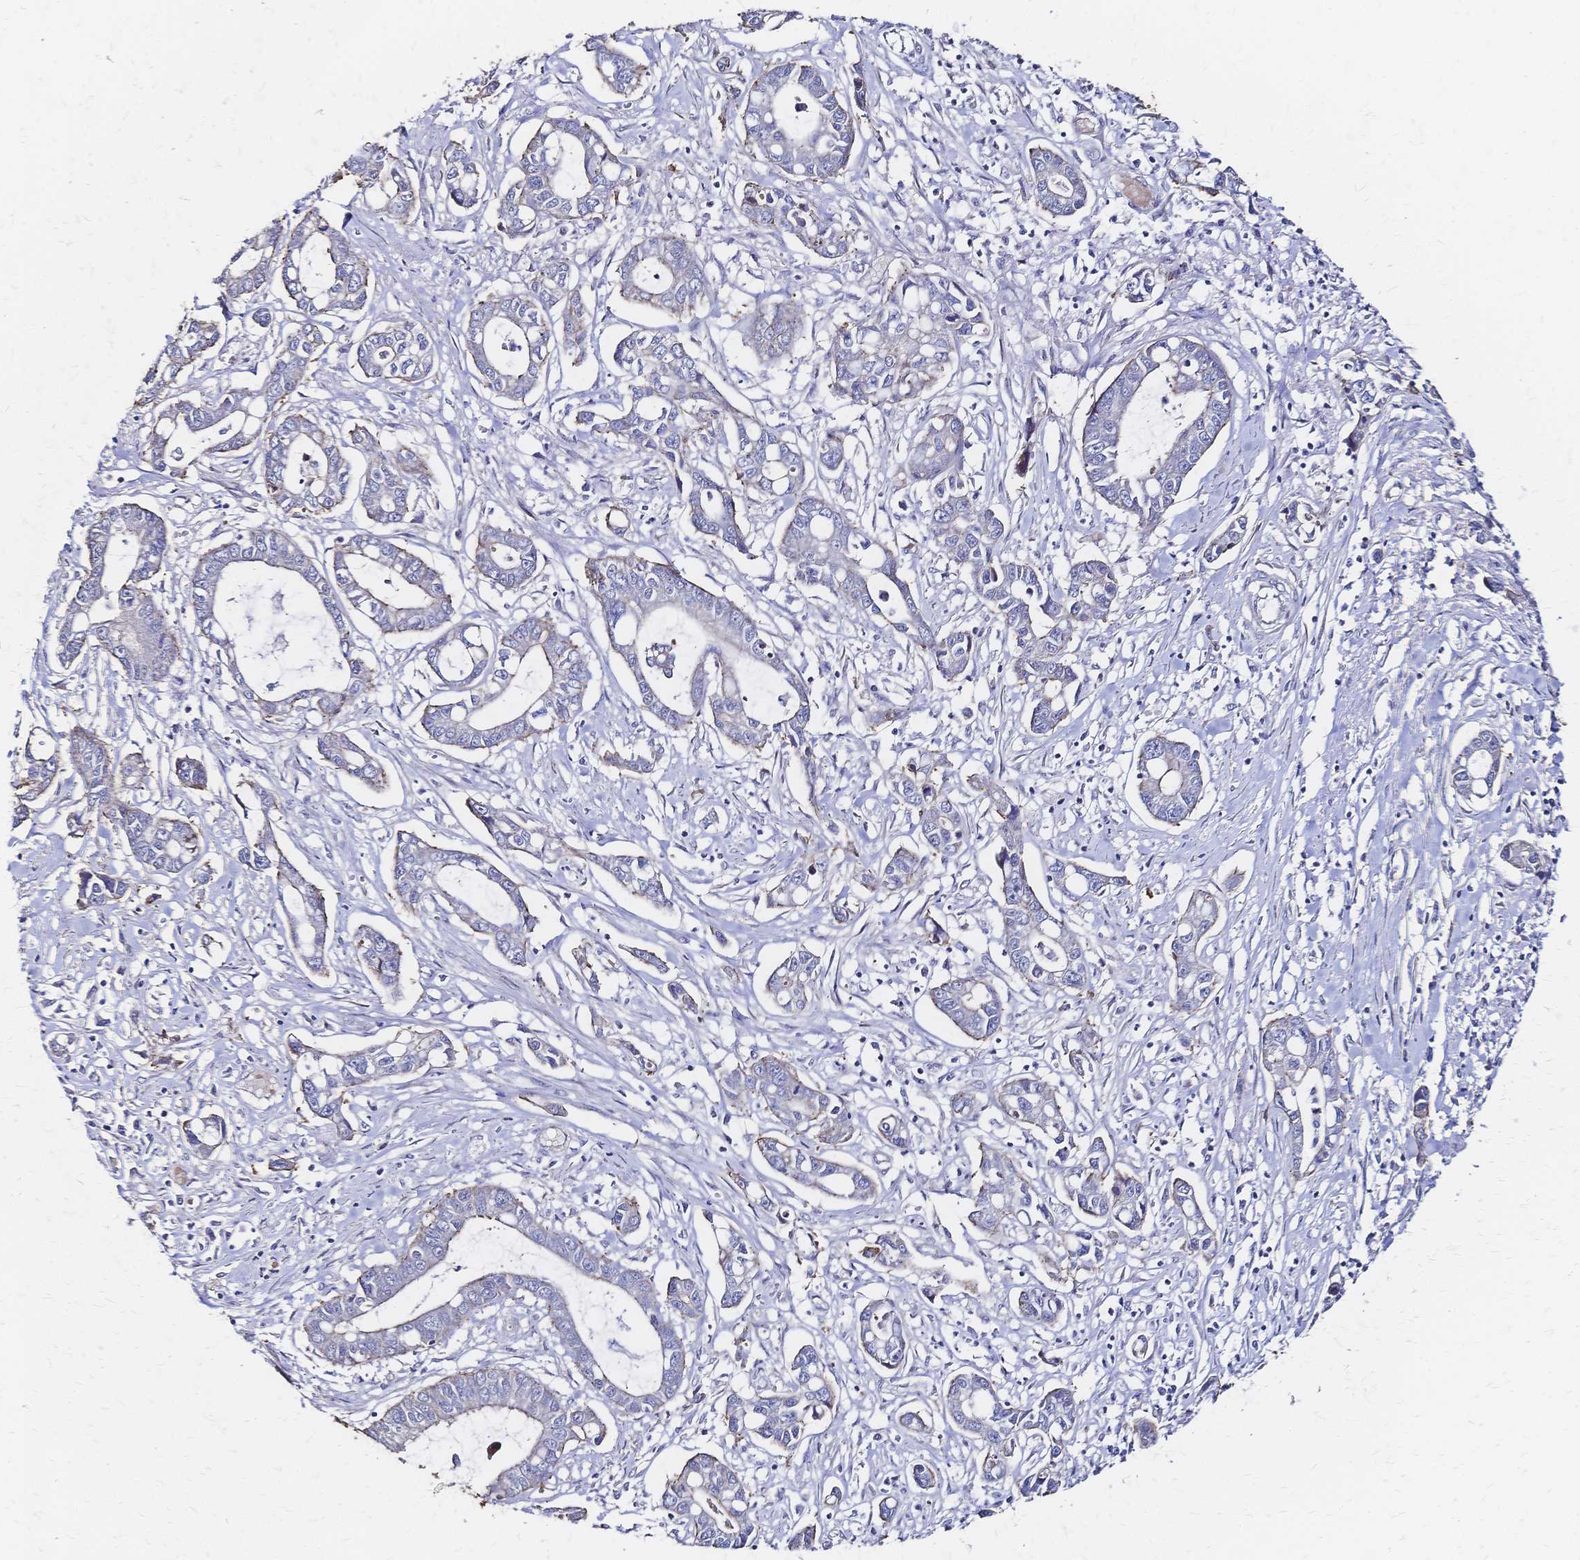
{"staining": {"intensity": "negative", "quantity": "none", "location": "none"}, "tissue": "liver cancer", "cell_type": "Tumor cells", "image_type": "cancer", "snomed": [{"axis": "morphology", "description": "Cholangiocarcinoma"}, {"axis": "topography", "description": "Liver"}], "caption": "A high-resolution histopathology image shows immunohistochemistry staining of liver cholangiocarcinoma, which shows no significant staining in tumor cells. (DAB (3,3'-diaminobenzidine) immunohistochemistry visualized using brightfield microscopy, high magnification).", "gene": "SLC5A1", "patient": {"sex": "male", "age": 58}}